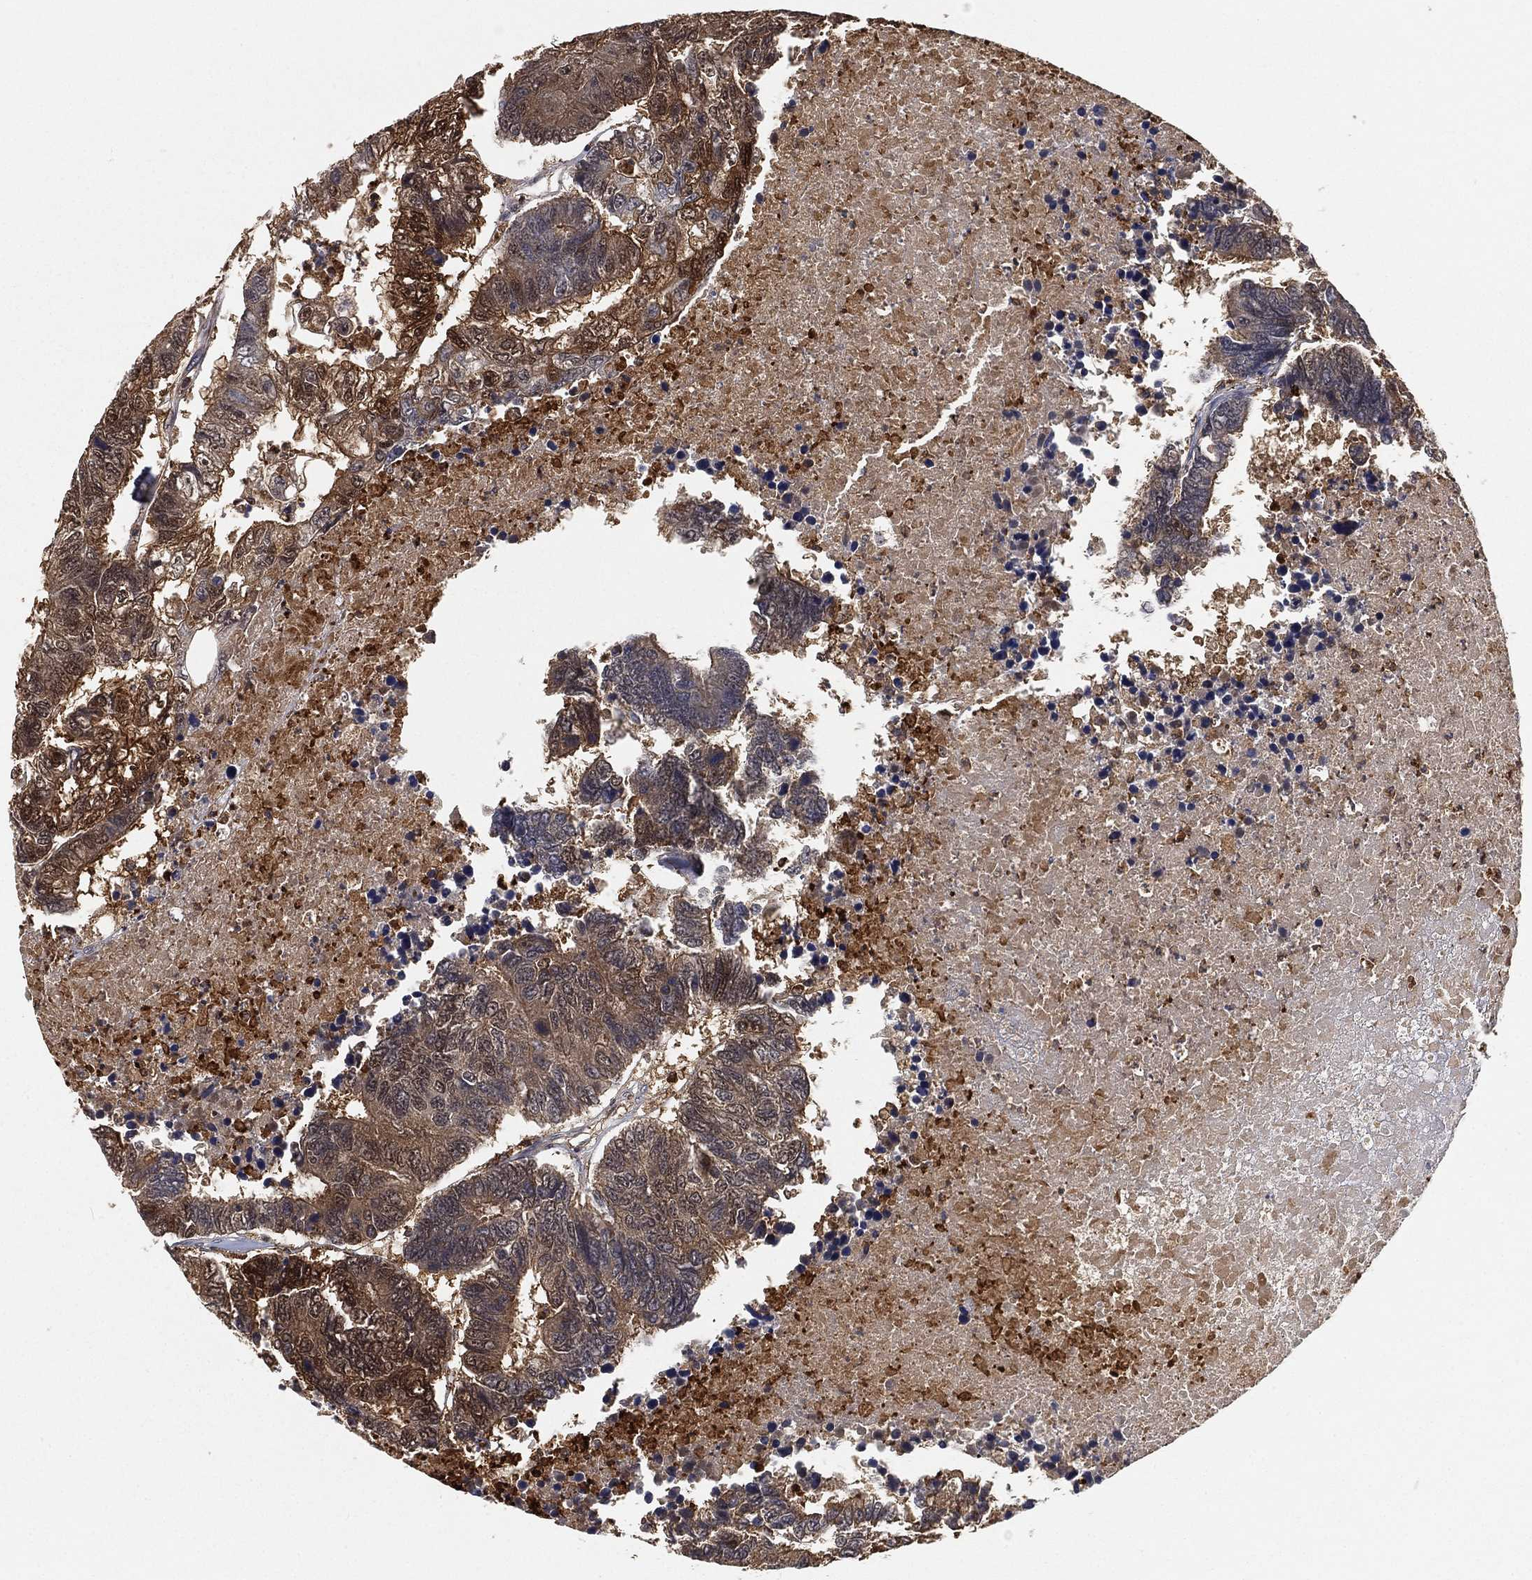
{"staining": {"intensity": "moderate", "quantity": "<25%", "location": "cytoplasmic/membranous"}, "tissue": "colorectal cancer", "cell_type": "Tumor cells", "image_type": "cancer", "snomed": [{"axis": "morphology", "description": "Adenocarcinoma, NOS"}, {"axis": "topography", "description": "Colon"}], "caption": "Colorectal adenocarcinoma stained with a brown dye demonstrates moderate cytoplasmic/membranous positive staining in about <25% of tumor cells.", "gene": "CRYL1", "patient": {"sex": "female", "age": 48}}